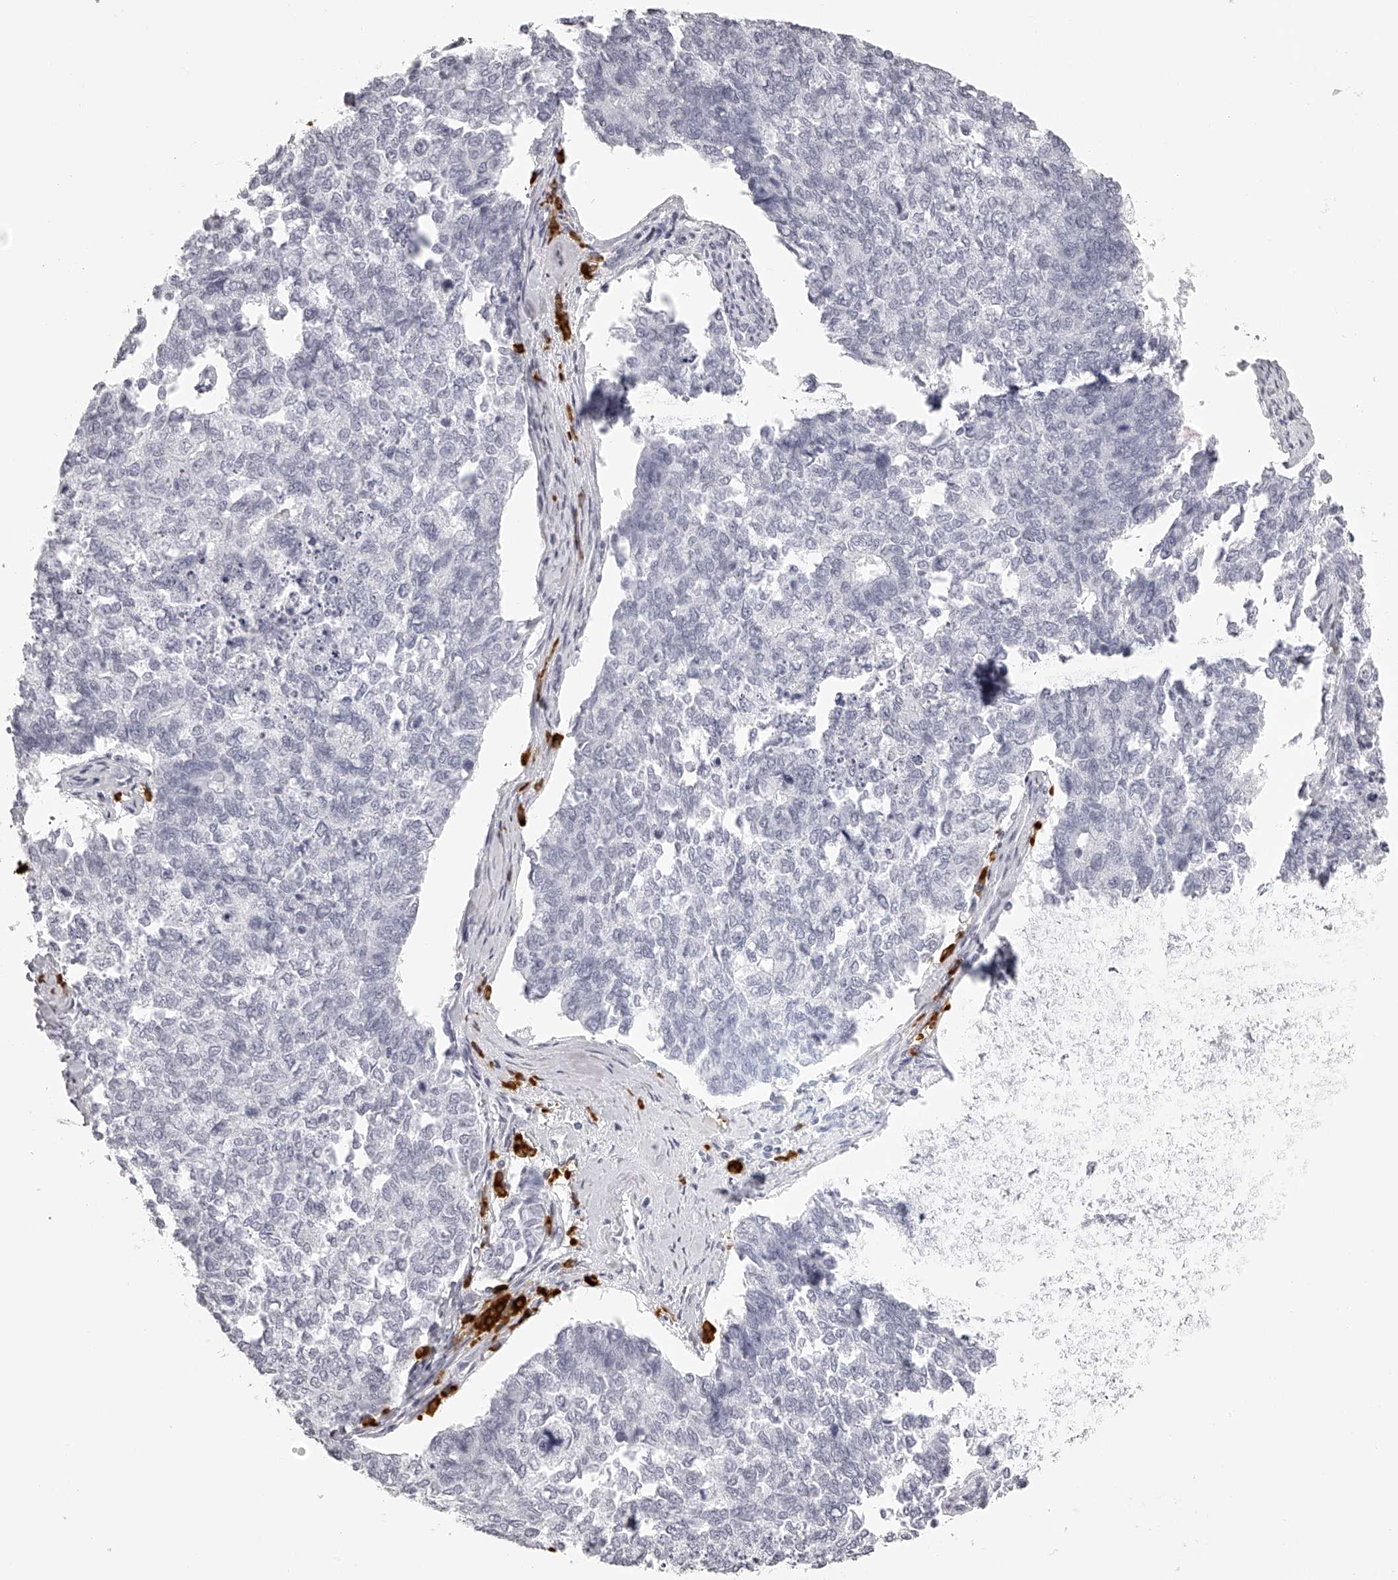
{"staining": {"intensity": "negative", "quantity": "none", "location": "none"}, "tissue": "cervical cancer", "cell_type": "Tumor cells", "image_type": "cancer", "snomed": [{"axis": "morphology", "description": "Squamous cell carcinoma, NOS"}, {"axis": "topography", "description": "Cervix"}], "caption": "Protein analysis of cervical squamous cell carcinoma exhibits no significant staining in tumor cells.", "gene": "SEC11C", "patient": {"sex": "female", "age": 63}}